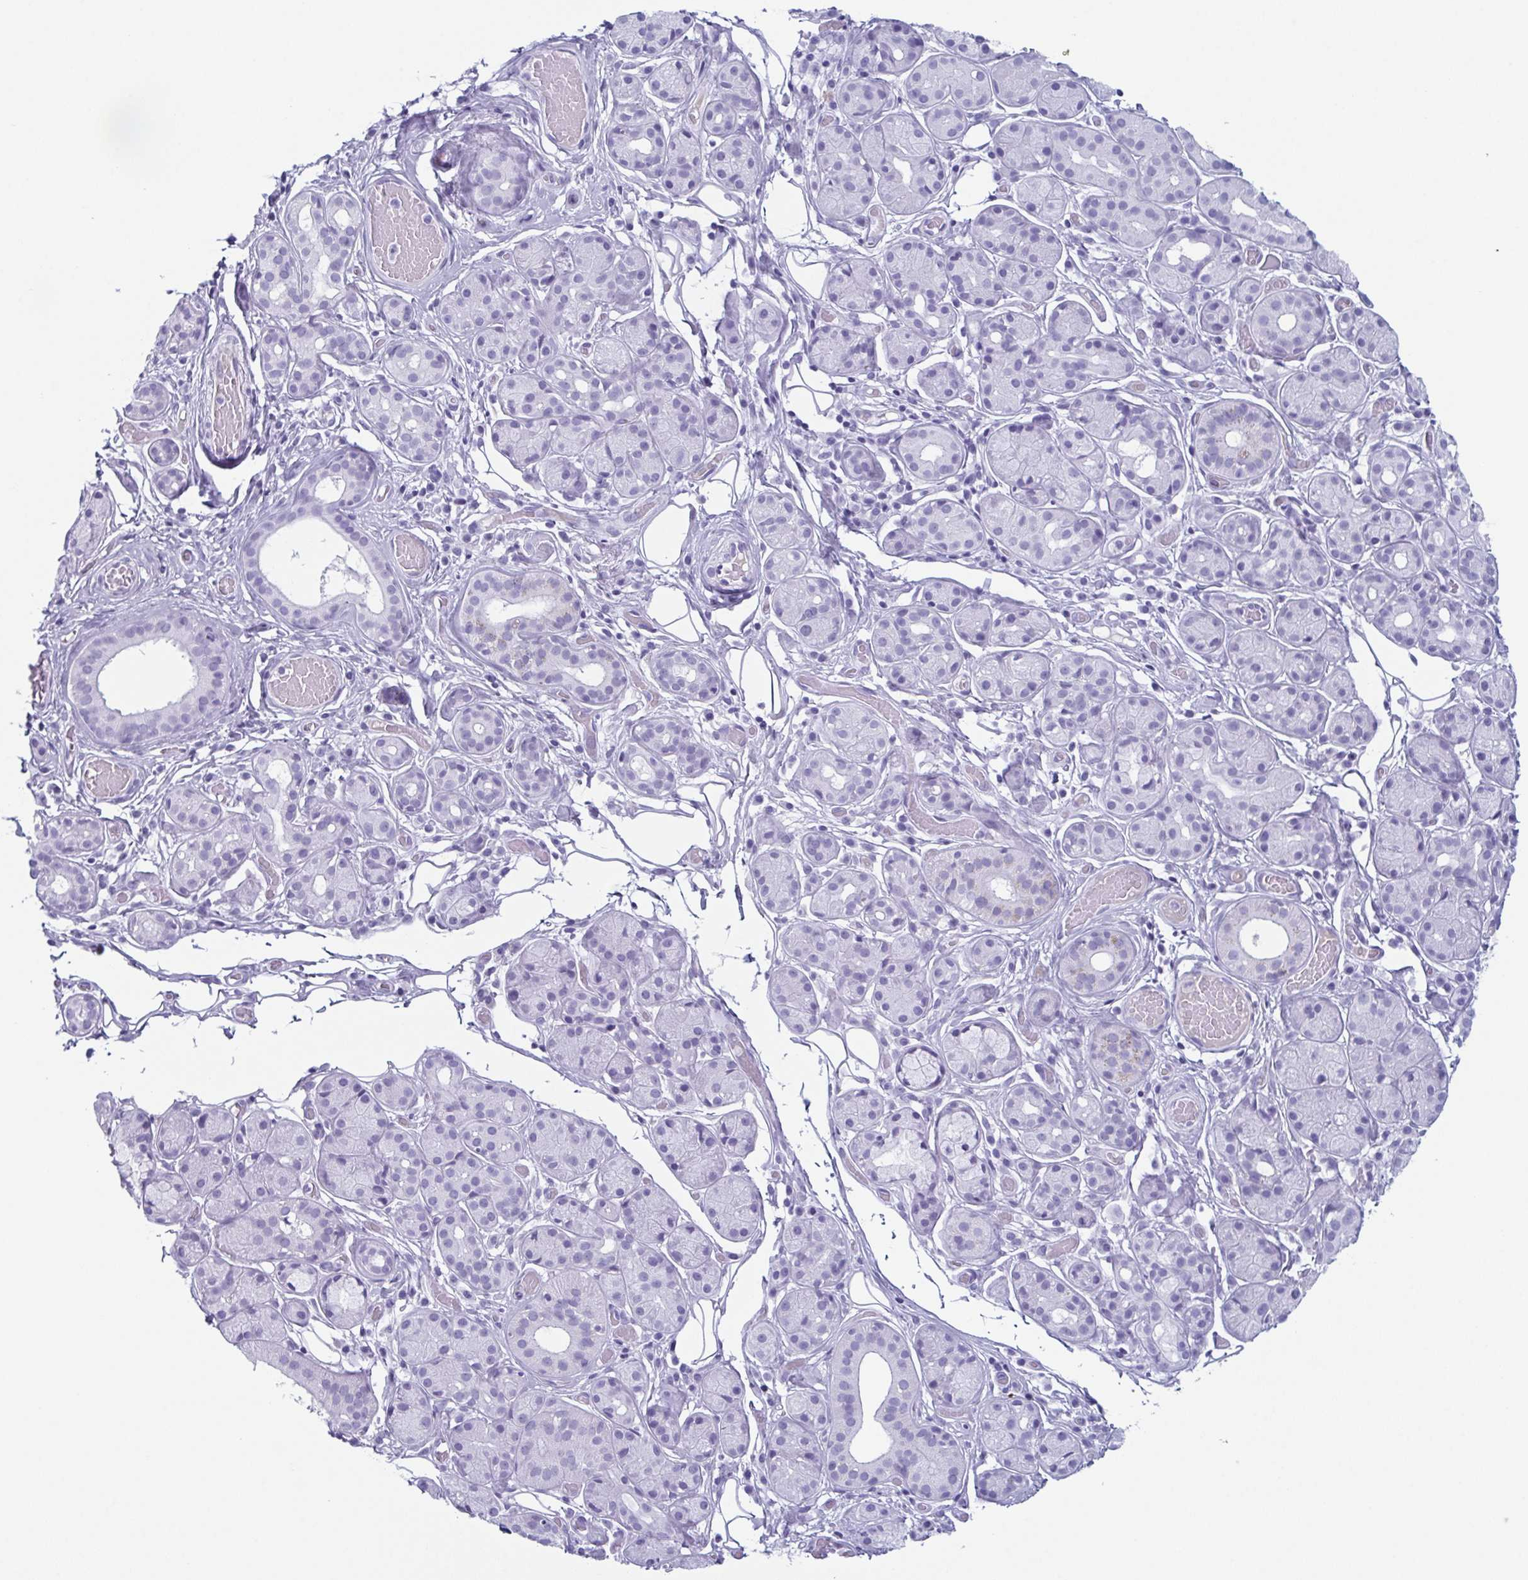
{"staining": {"intensity": "negative", "quantity": "none", "location": "none"}, "tissue": "salivary gland", "cell_type": "Glandular cells", "image_type": "normal", "snomed": [{"axis": "morphology", "description": "Normal tissue, NOS"}, {"axis": "topography", "description": "Salivary gland"}, {"axis": "topography", "description": "Peripheral nerve tissue"}], "caption": "Human salivary gland stained for a protein using IHC reveals no expression in glandular cells.", "gene": "ENKUR", "patient": {"sex": "male", "age": 71}}